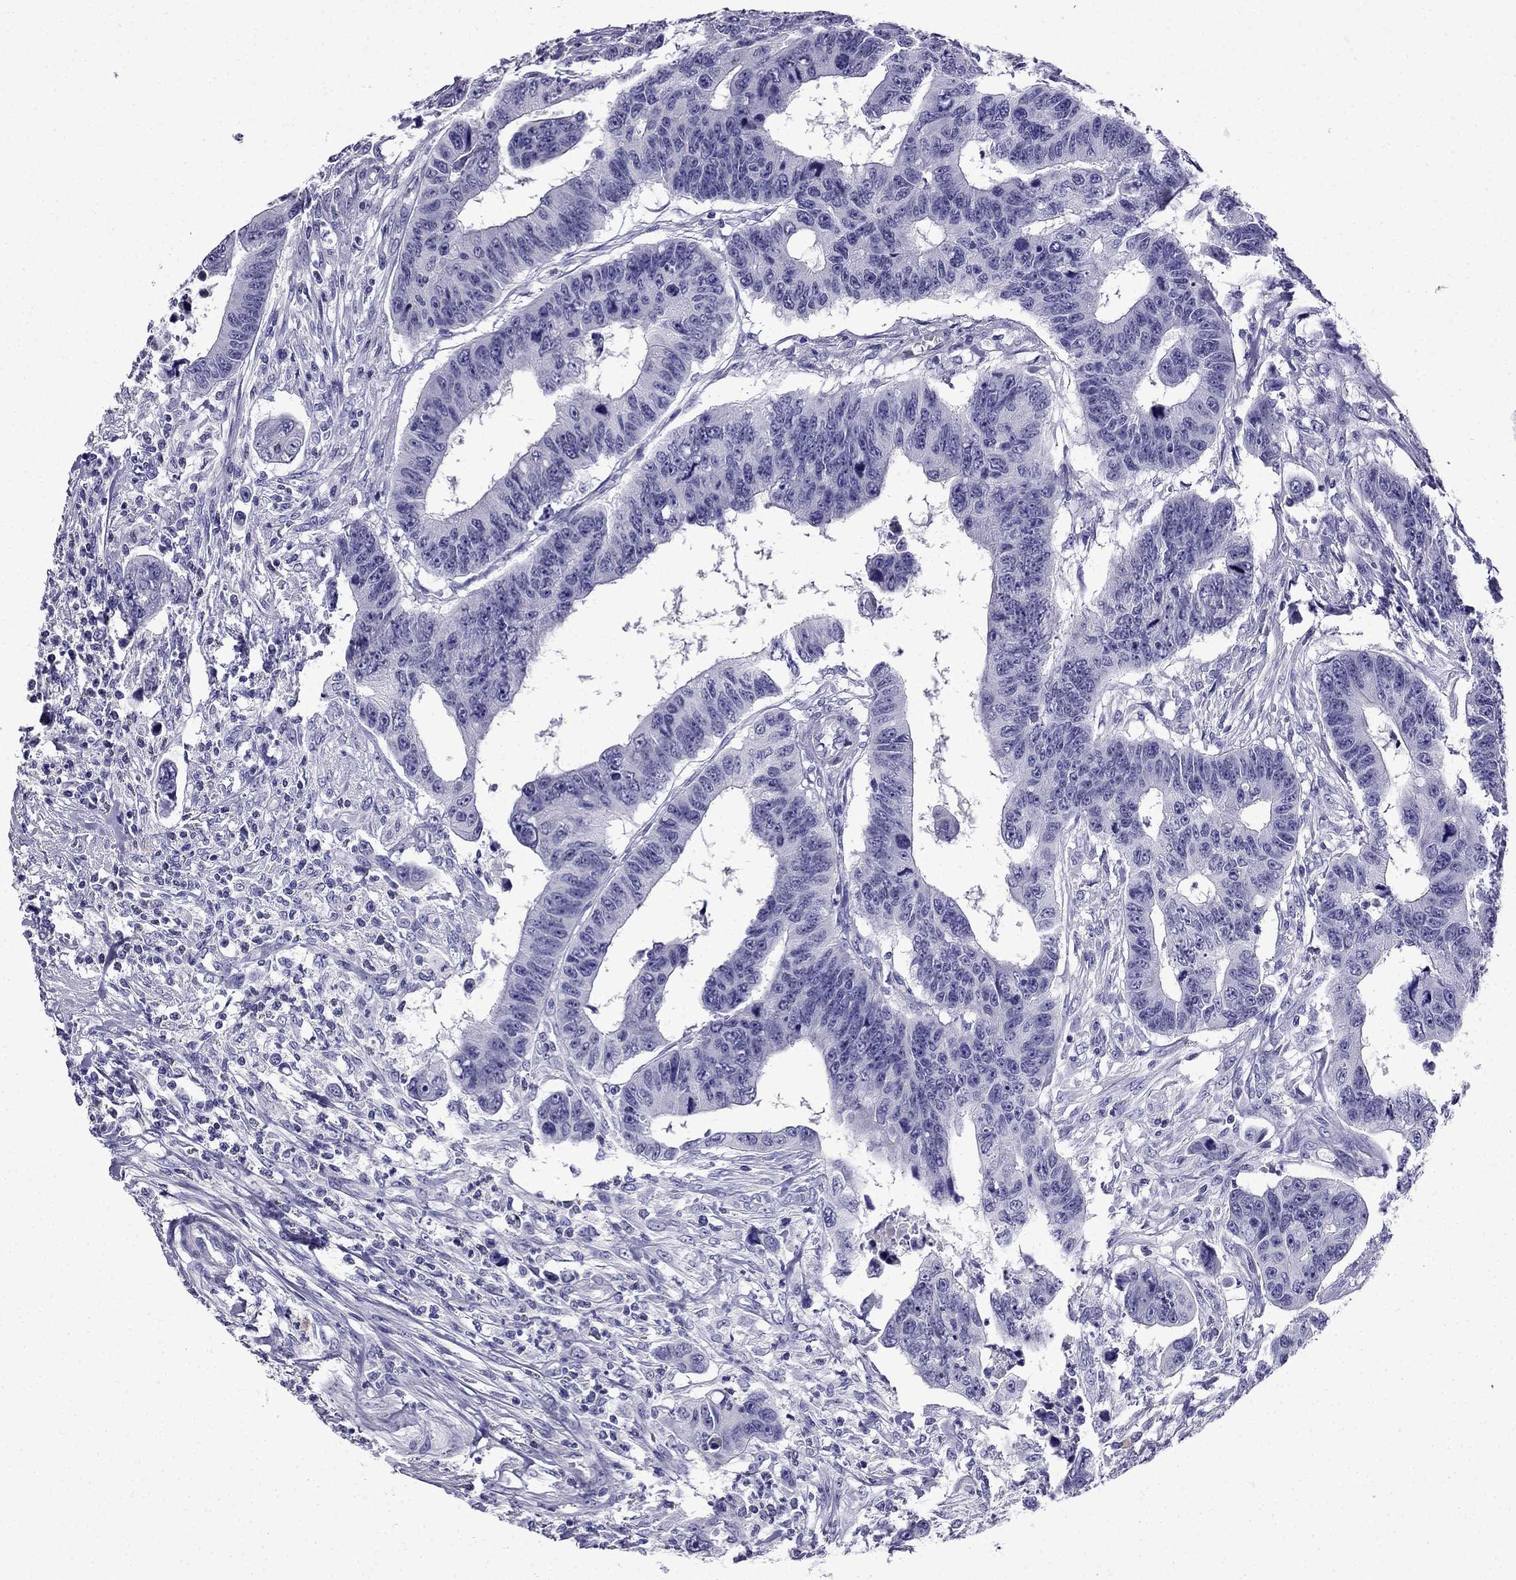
{"staining": {"intensity": "negative", "quantity": "none", "location": "none"}, "tissue": "colorectal cancer", "cell_type": "Tumor cells", "image_type": "cancer", "snomed": [{"axis": "morphology", "description": "Adenocarcinoma, NOS"}, {"axis": "topography", "description": "Rectum"}], "caption": "This is a histopathology image of immunohistochemistry staining of colorectal adenocarcinoma, which shows no expression in tumor cells.", "gene": "ERC2", "patient": {"sex": "female", "age": 85}}